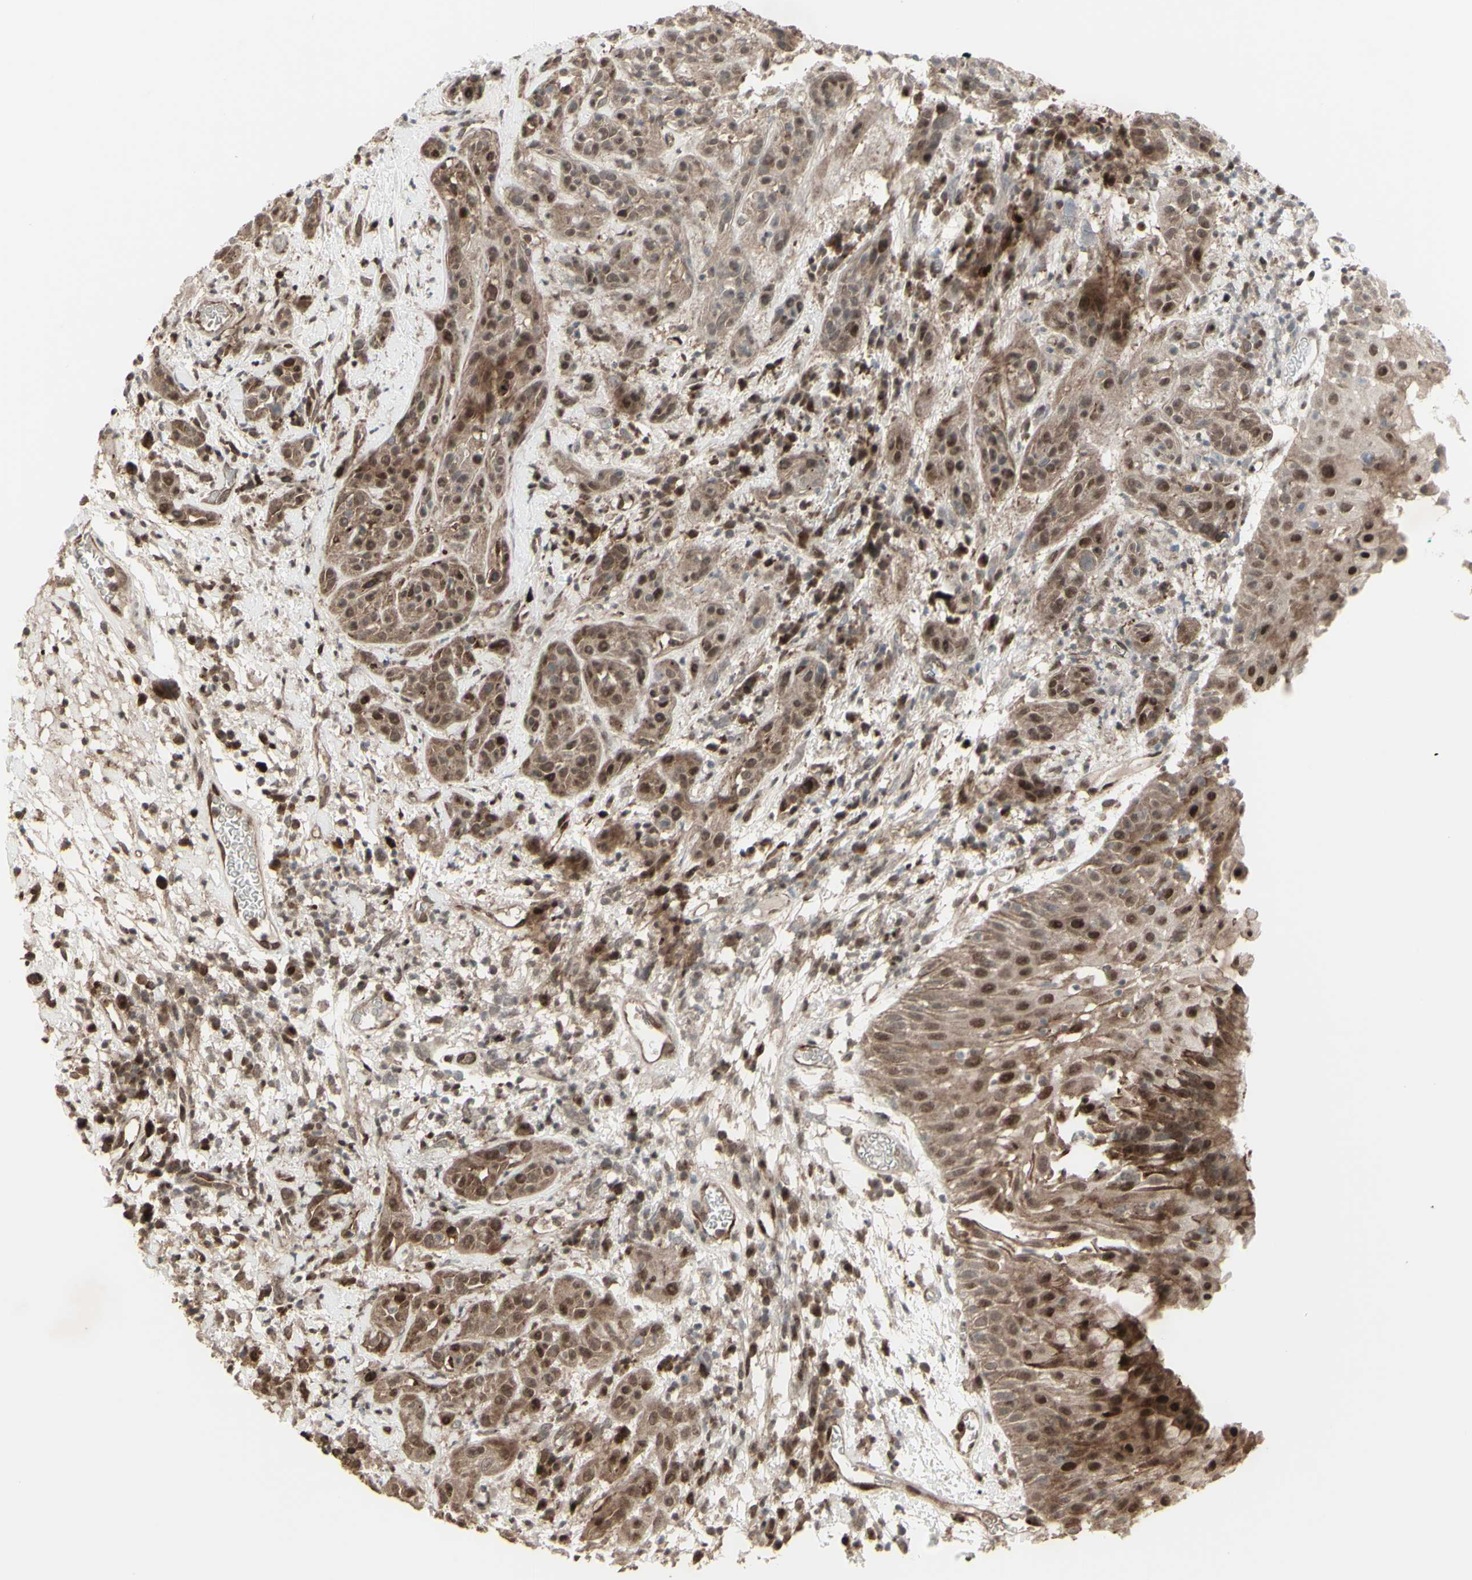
{"staining": {"intensity": "strong", "quantity": "25%-75%", "location": "nuclear"}, "tissue": "head and neck cancer", "cell_type": "Tumor cells", "image_type": "cancer", "snomed": [{"axis": "morphology", "description": "Squamous cell carcinoma, NOS"}, {"axis": "topography", "description": "Head-Neck"}], "caption": "Immunohistochemical staining of human squamous cell carcinoma (head and neck) demonstrates high levels of strong nuclear staining in about 25%-75% of tumor cells.", "gene": "CD33", "patient": {"sex": "male", "age": 62}}